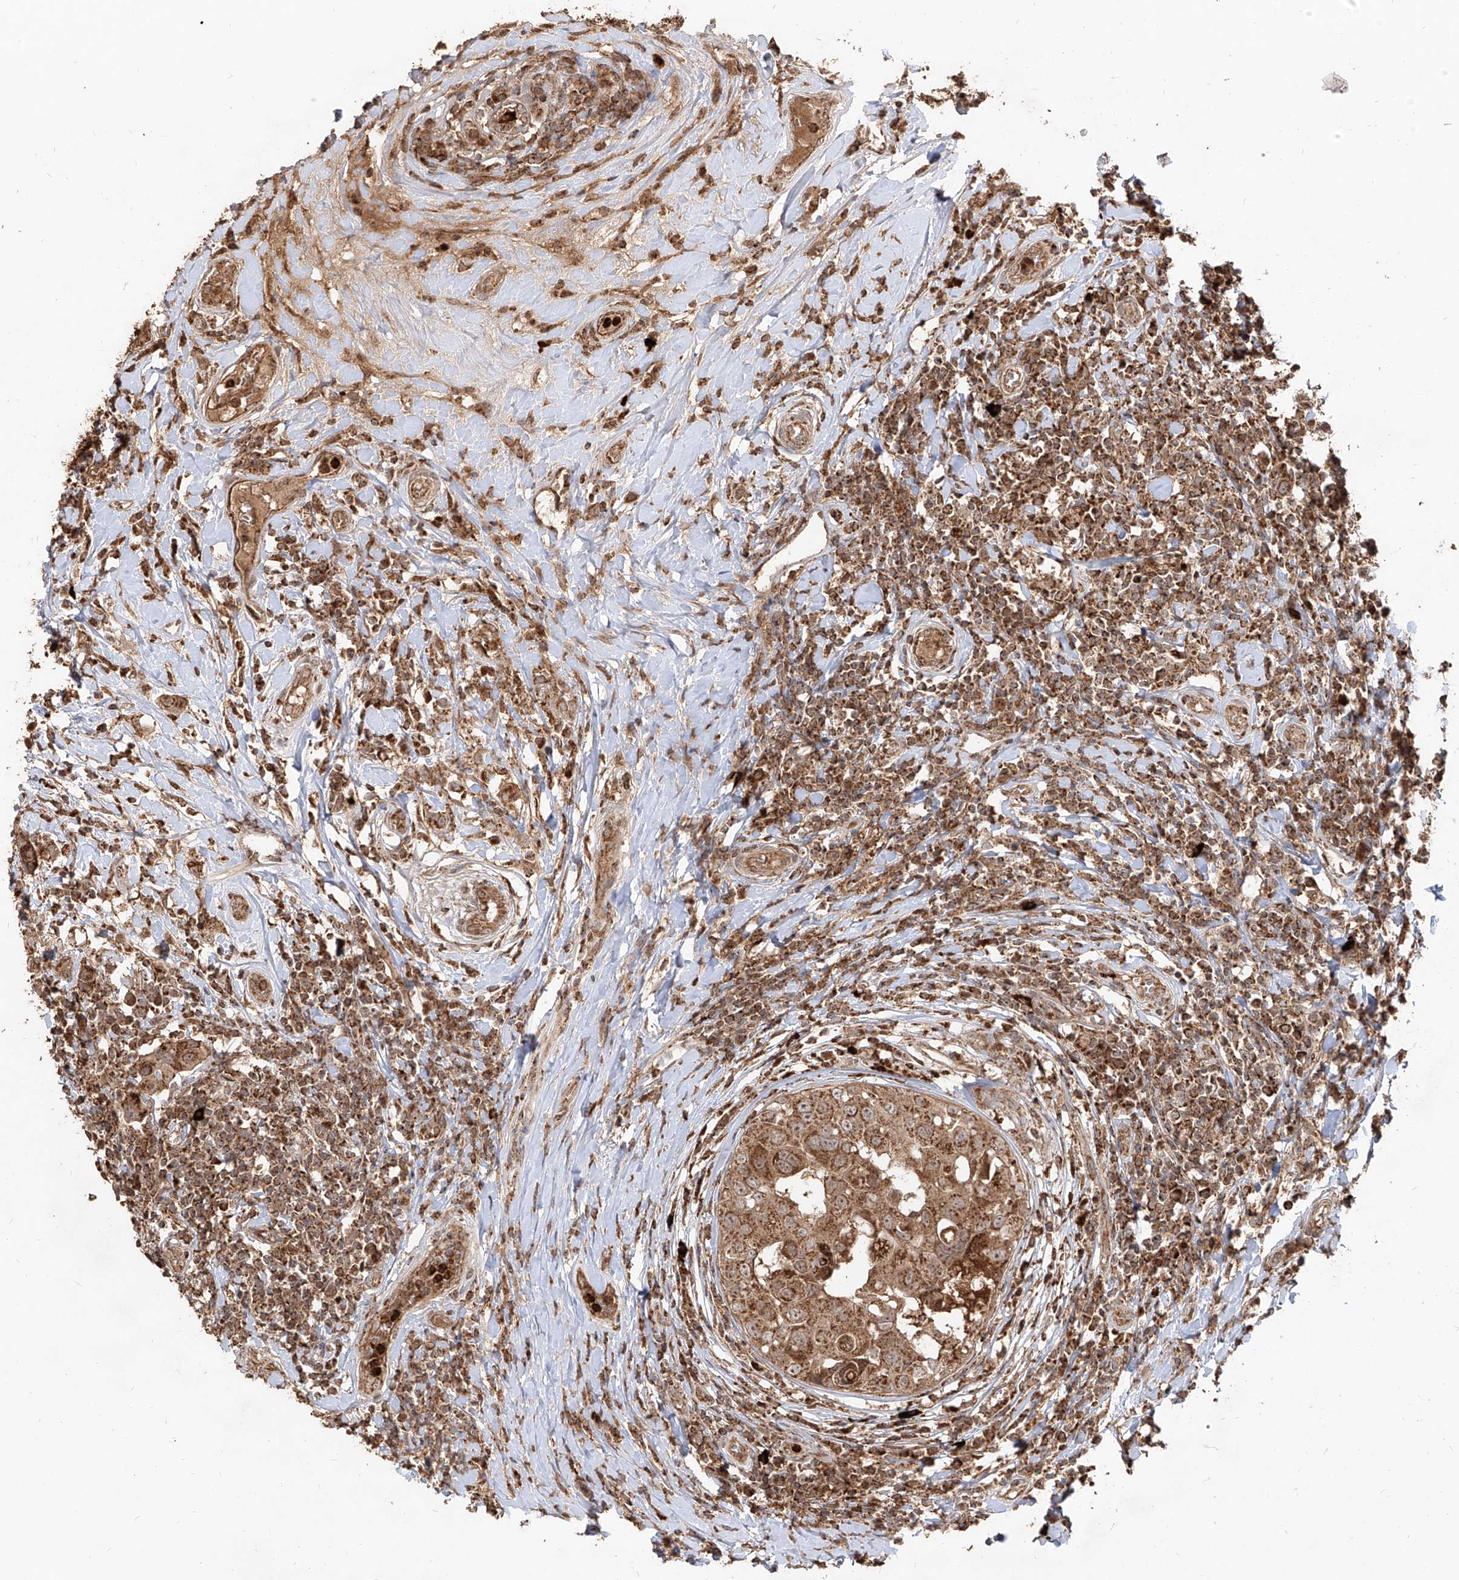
{"staining": {"intensity": "strong", "quantity": ">75%", "location": "cytoplasmic/membranous"}, "tissue": "breast cancer", "cell_type": "Tumor cells", "image_type": "cancer", "snomed": [{"axis": "morphology", "description": "Duct carcinoma"}, {"axis": "topography", "description": "Breast"}], "caption": "Protein expression by immunohistochemistry shows strong cytoplasmic/membranous expression in about >75% of tumor cells in breast cancer.", "gene": "AIM2", "patient": {"sex": "female", "age": 27}}